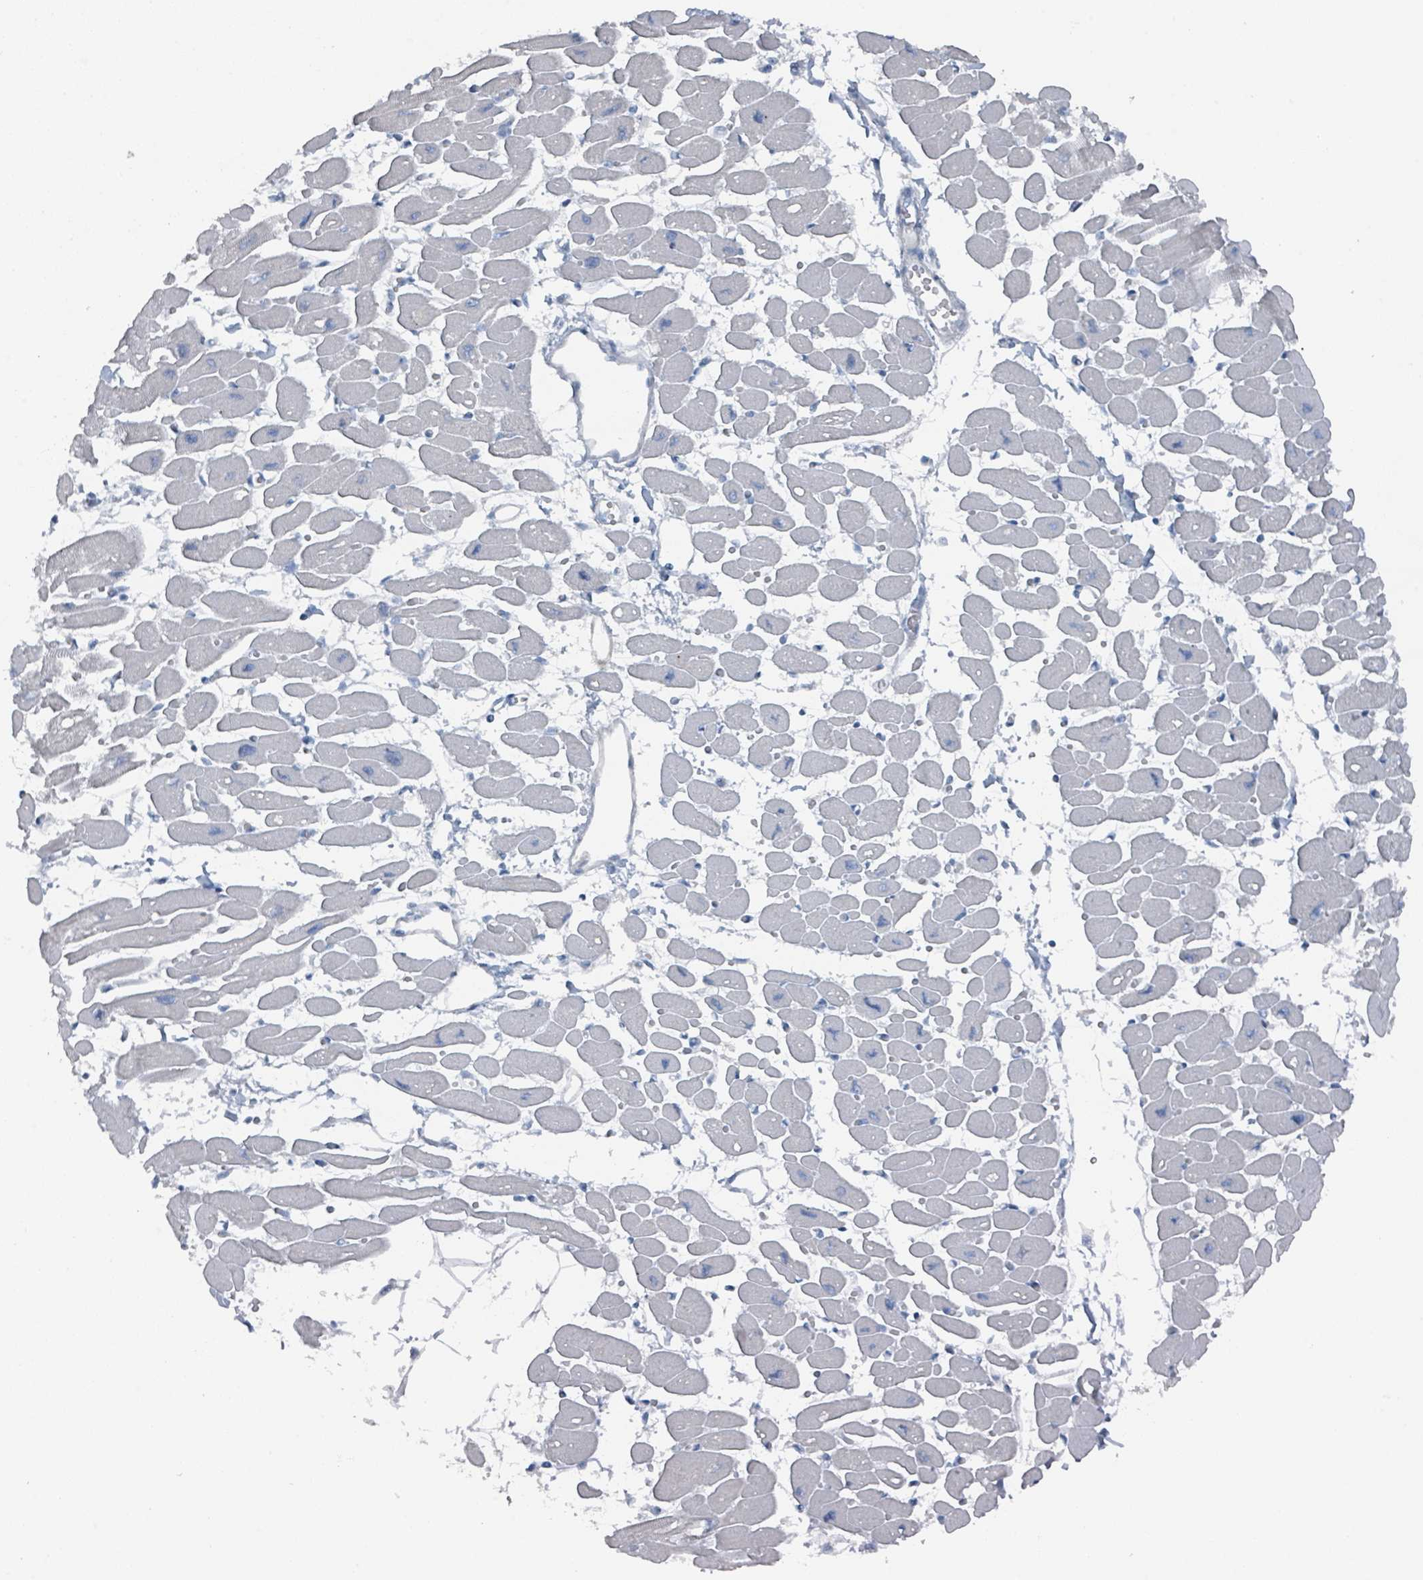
{"staining": {"intensity": "negative", "quantity": "none", "location": "none"}, "tissue": "heart muscle", "cell_type": "Cardiomyocytes", "image_type": "normal", "snomed": [{"axis": "morphology", "description": "Normal tissue, NOS"}, {"axis": "topography", "description": "Heart"}], "caption": "DAB immunohistochemical staining of benign human heart muscle reveals no significant staining in cardiomyocytes.", "gene": "GAMT", "patient": {"sex": "female", "age": 54}}